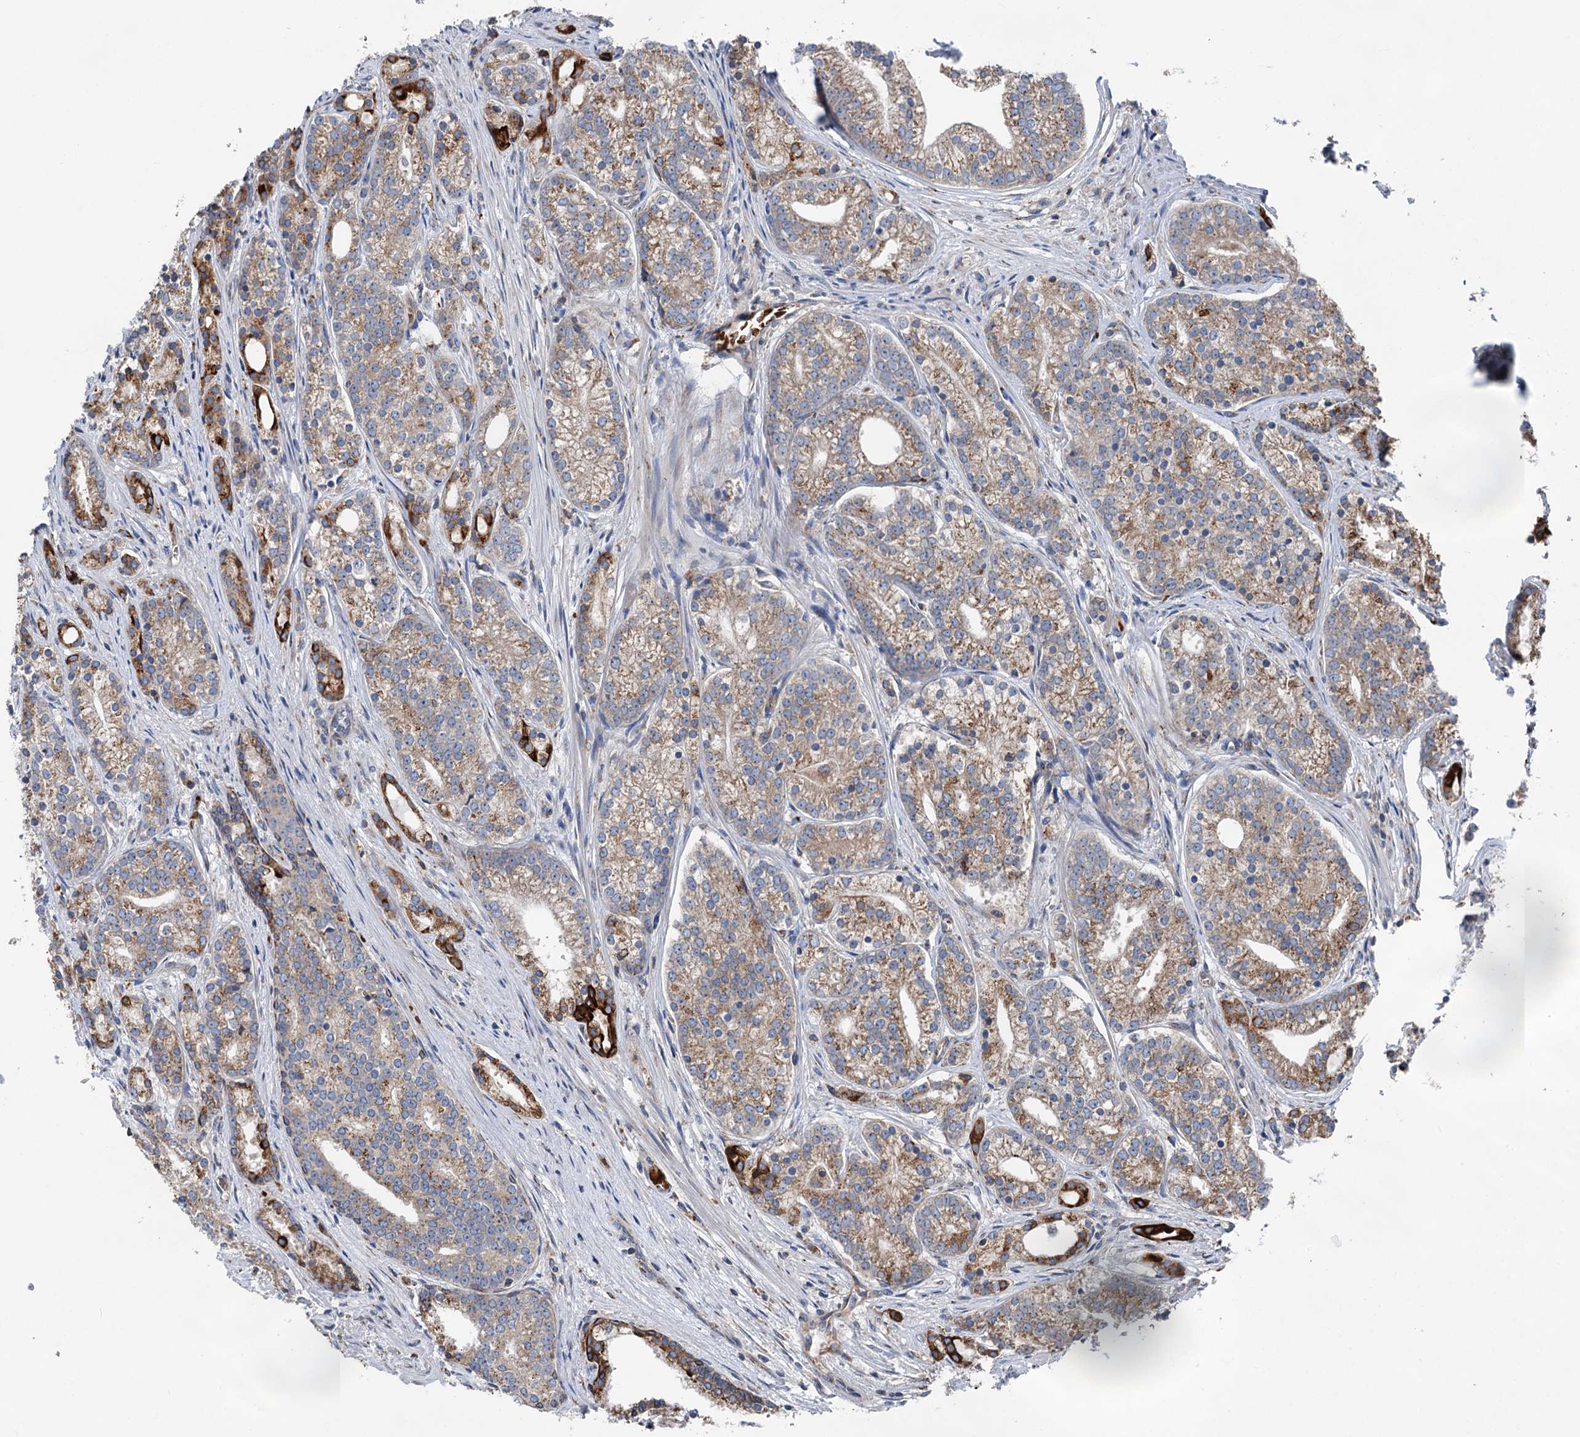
{"staining": {"intensity": "strong", "quantity": "<25%", "location": "cytoplasmic/membranous"}, "tissue": "prostate cancer", "cell_type": "Tumor cells", "image_type": "cancer", "snomed": [{"axis": "morphology", "description": "Adenocarcinoma, Low grade"}, {"axis": "topography", "description": "Prostate"}], "caption": "Immunohistochemistry (IHC) micrograph of prostate cancer stained for a protein (brown), which shows medium levels of strong cytoplasmic/membranous positivity in approximately <25% of tumor cells.", "gene": "EIPR1", "patient": {"sex": "male", "age": 71}}